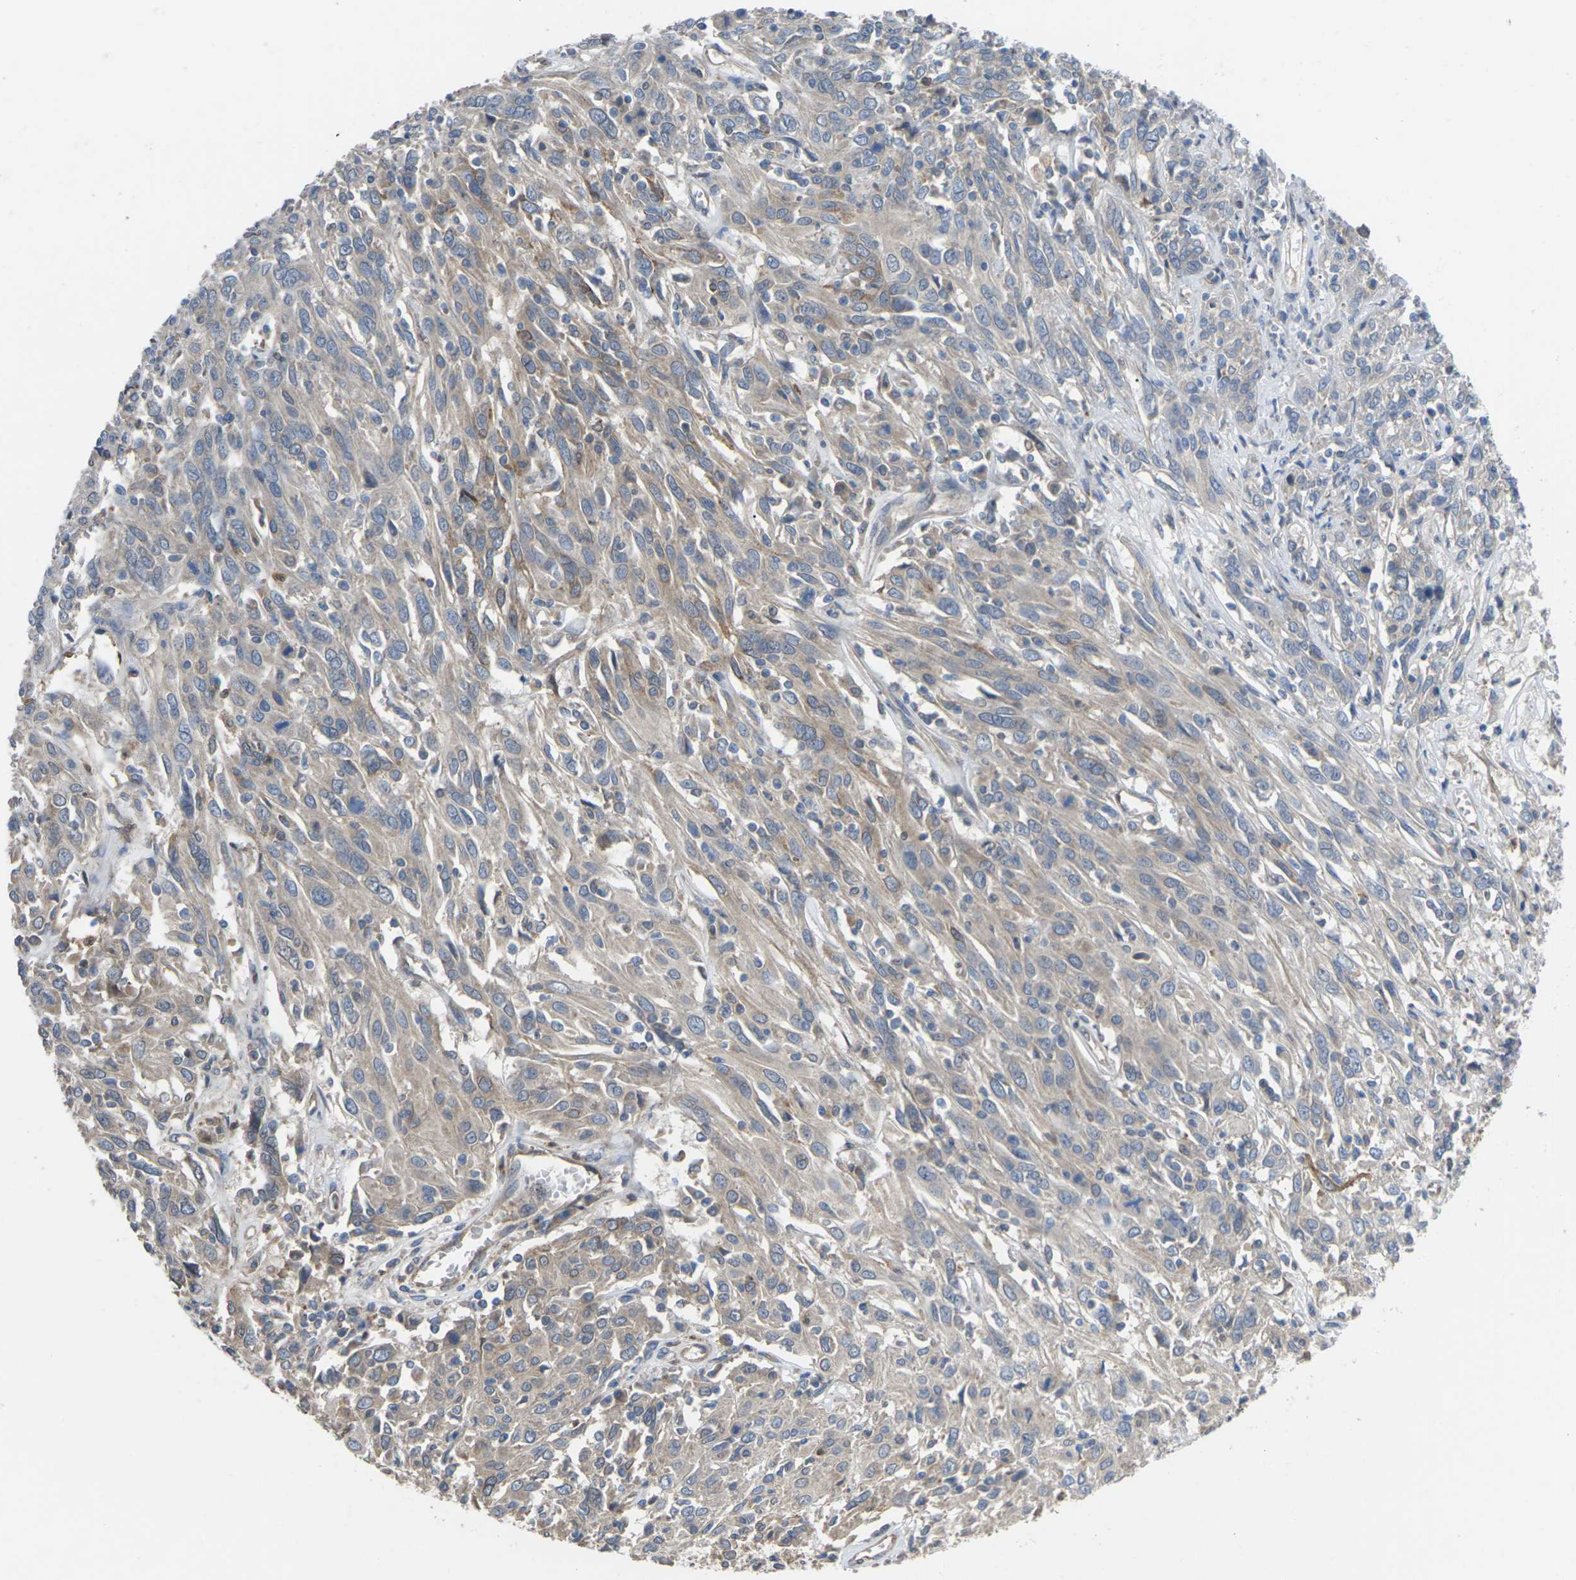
{"staining": {"intensity": "weak", "quantity": "<25%", "location": "cytoplasmic/membranous"}, "tissue": "cervical cancer", "cell_type": "Tumor cells", "image_type": "cancer", "snomed": [{"axis": "morphology", "description": "Squamous cell carcinoma, NOS"}, {"axis": "topography", "description": "Cervix"}], "caption": "Photomicrograph shows no protein positivity in tumor cells of cervical cancer (squamous cell carcinoma) tissue. (Brightfield microscopy of DAB (3,3'-diaminobenzidine) immunohistochemistry (IHC) at high magnification).", "gene": "TIAM1", "patient": {"sex": "female", "age": 46}}